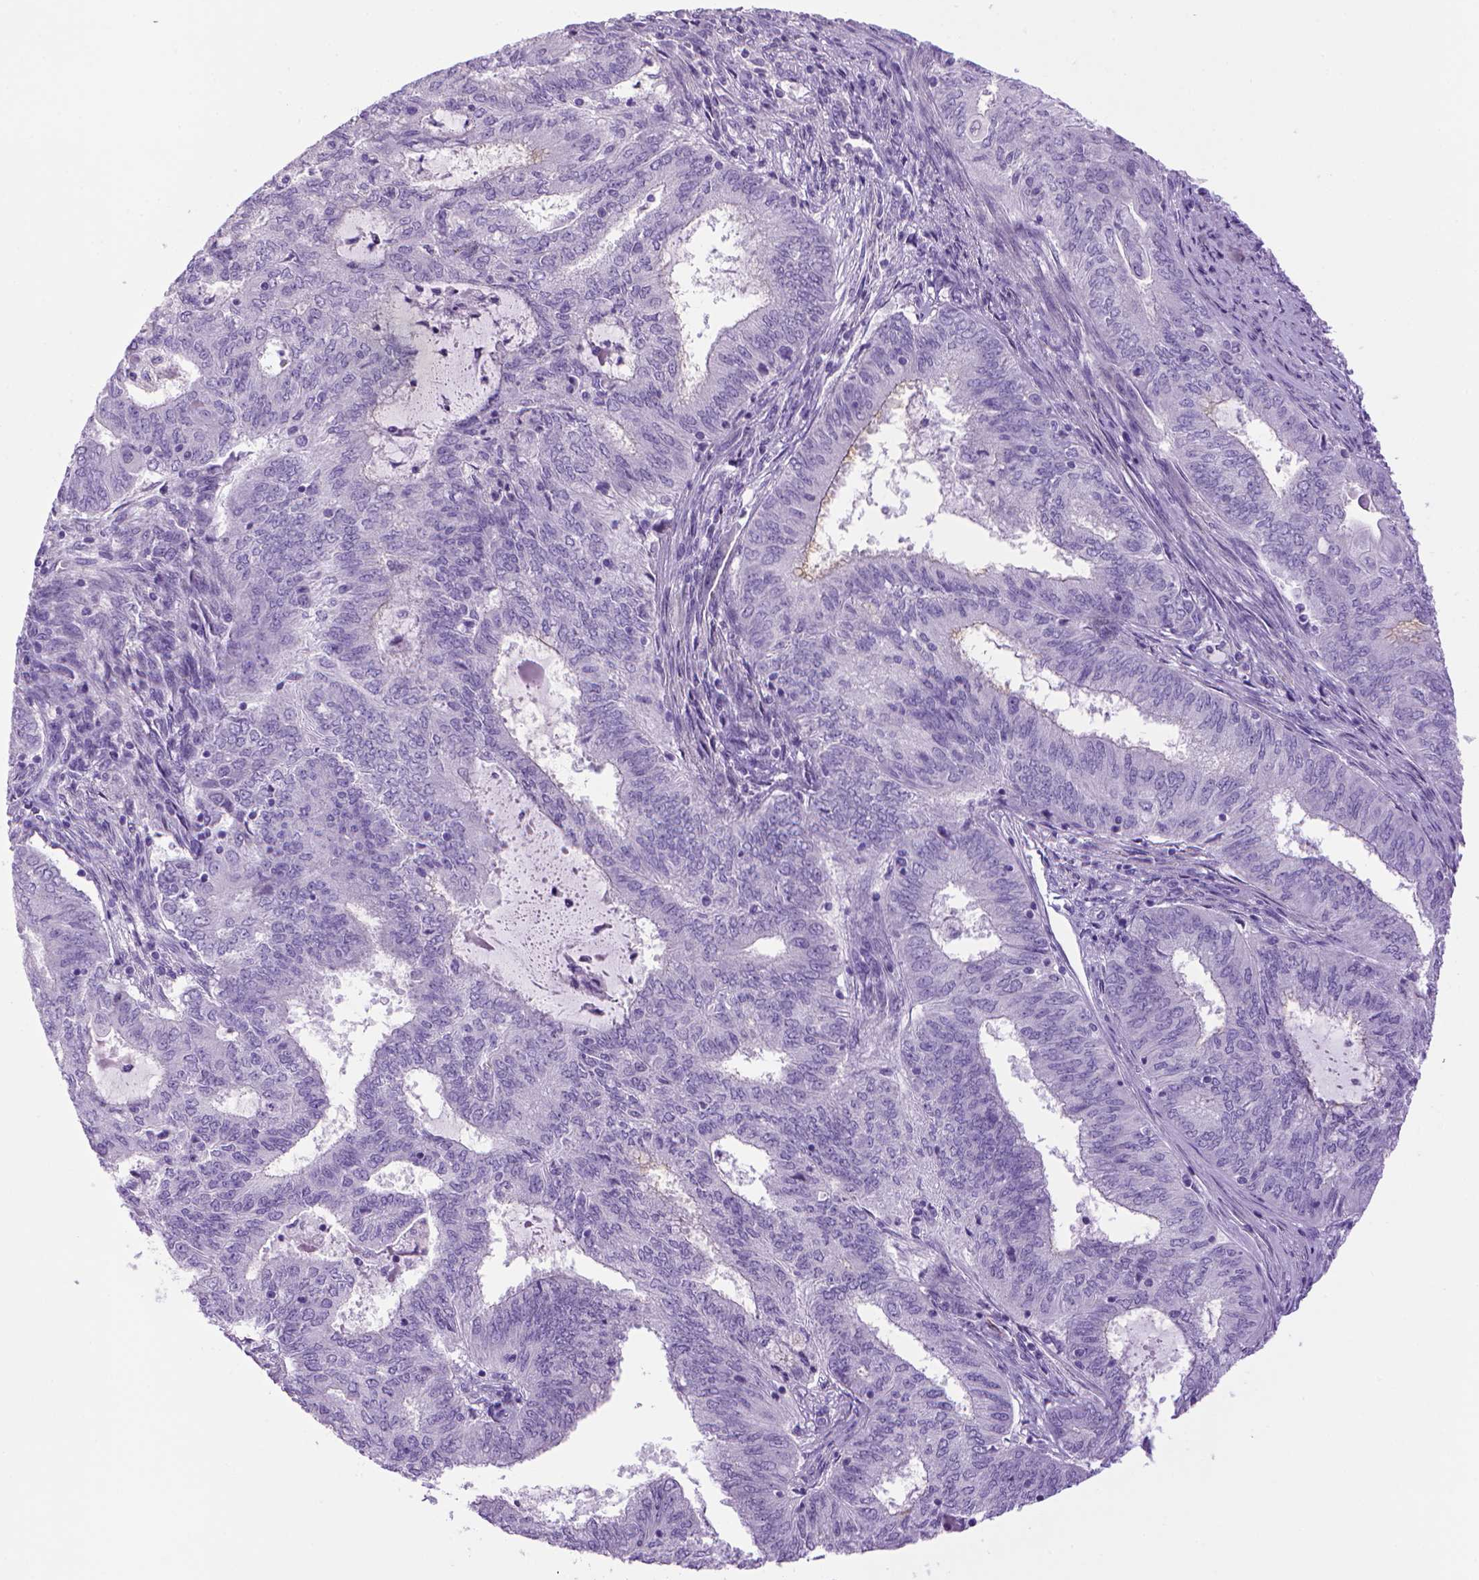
{"staining": {"intensity": "negative", "quantity": "none", "location": "none"}, "tissue": "endometrial cancer", "cell_type": "Tumor cells", "image_type": "cancer", "snomed": [{"axis": "morphology", "description": "Adenocarcinoma, NOS"}, {"axis": "topography", "description": "Endometrium"}], "caption": "Immunohistochemistry of human endometrial cancer shows no positivity in tumor cells.", "gene": "SGCG", "patient": {"sex": "female", "age": 62}}